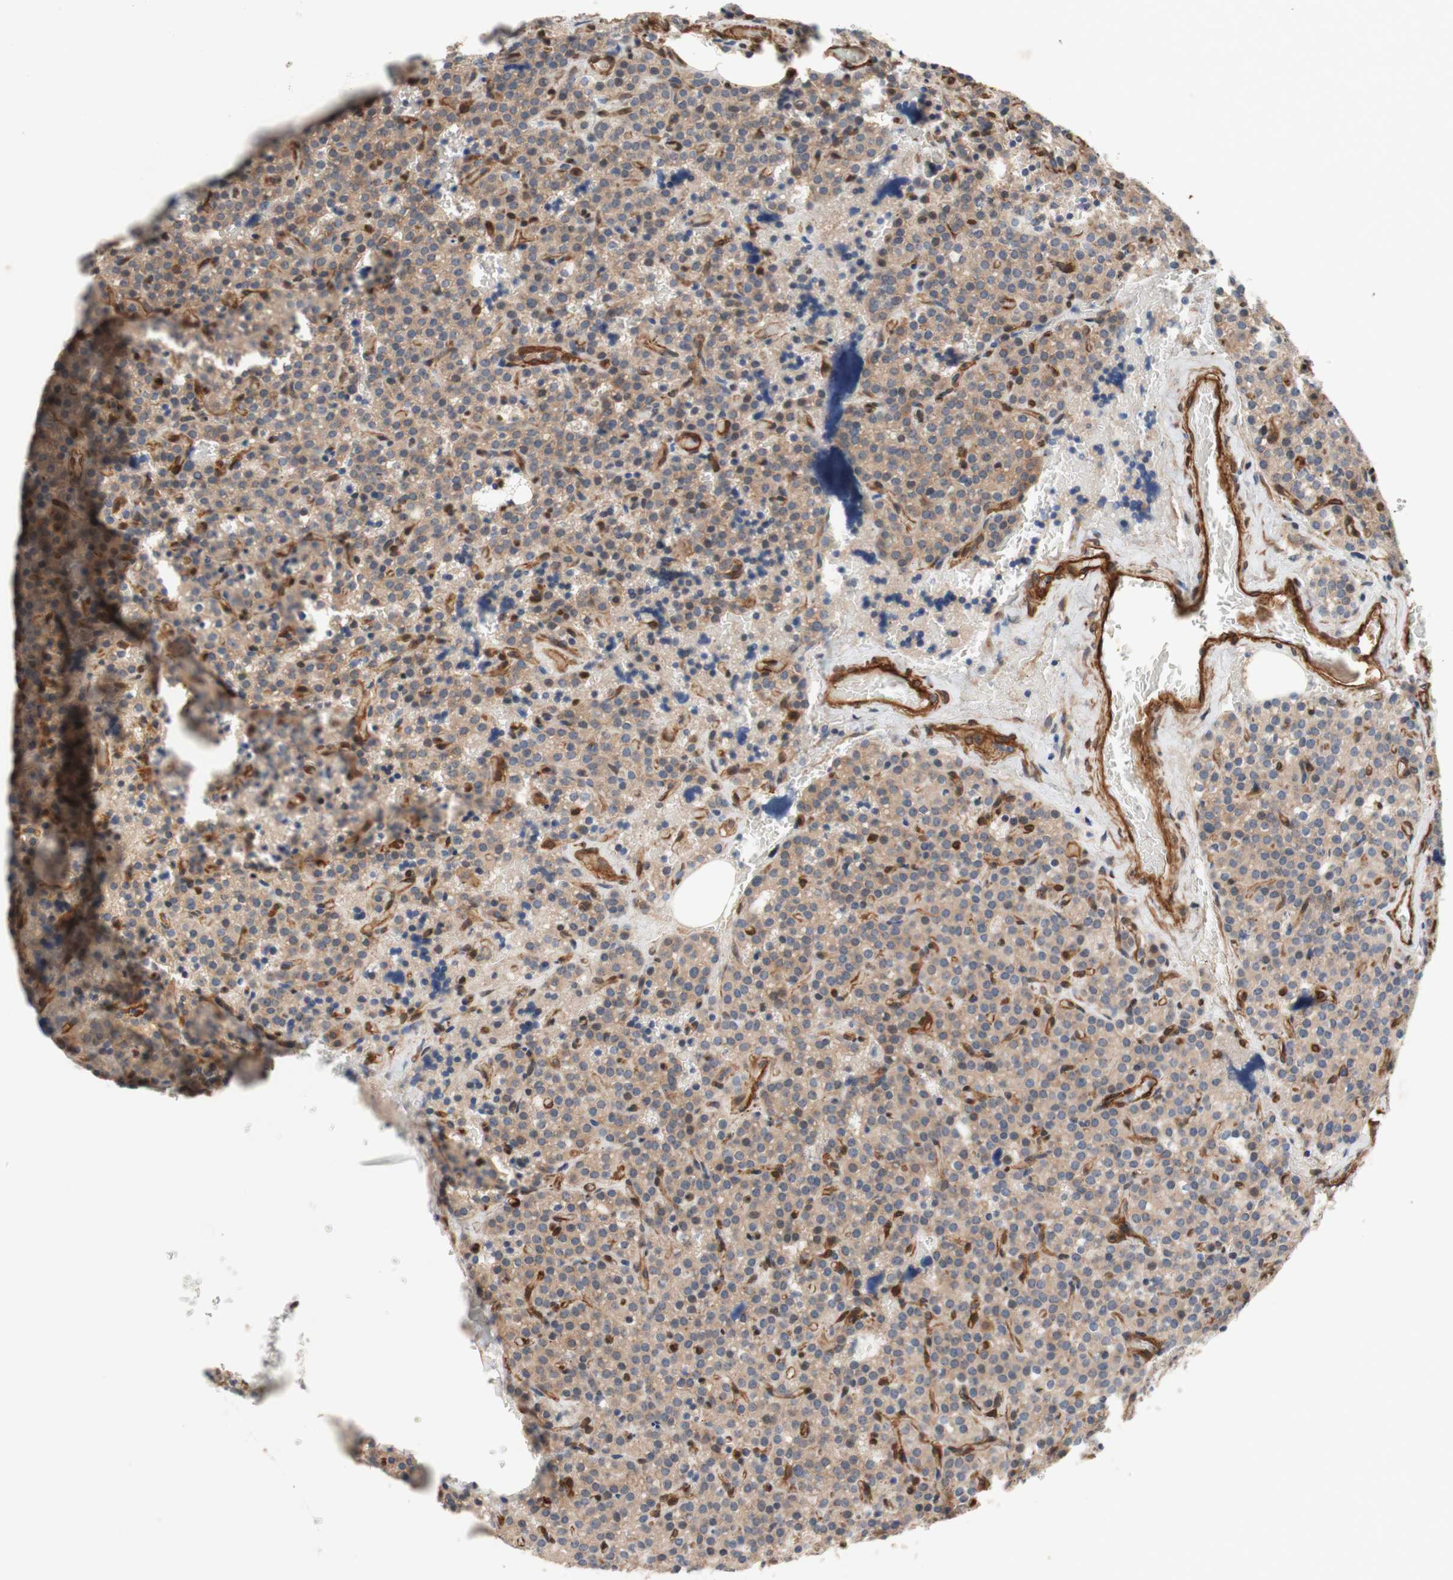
{"staining": {"intensity": "moderate", "quantity": ">75%", "location": "cytoplasmic/membranous"}, "tissue": "parathyroid gland", "cell_type": "Glandular cells", "image_type": "normal", "snomed": [{"axis": "morphology", "description": "Normal tissue, NOS"}, {"axis": "topography", "description": "Parathyroid gland"}], "caption": "Approximately >75% of glandular cells in benign human parathyroid gland display moderate cytoplasmic/membranous protein positivity as visualized by brown immunohistochemical staining.", "gene": "CNN3", "patient": {"sex": "female", "age": 47}}